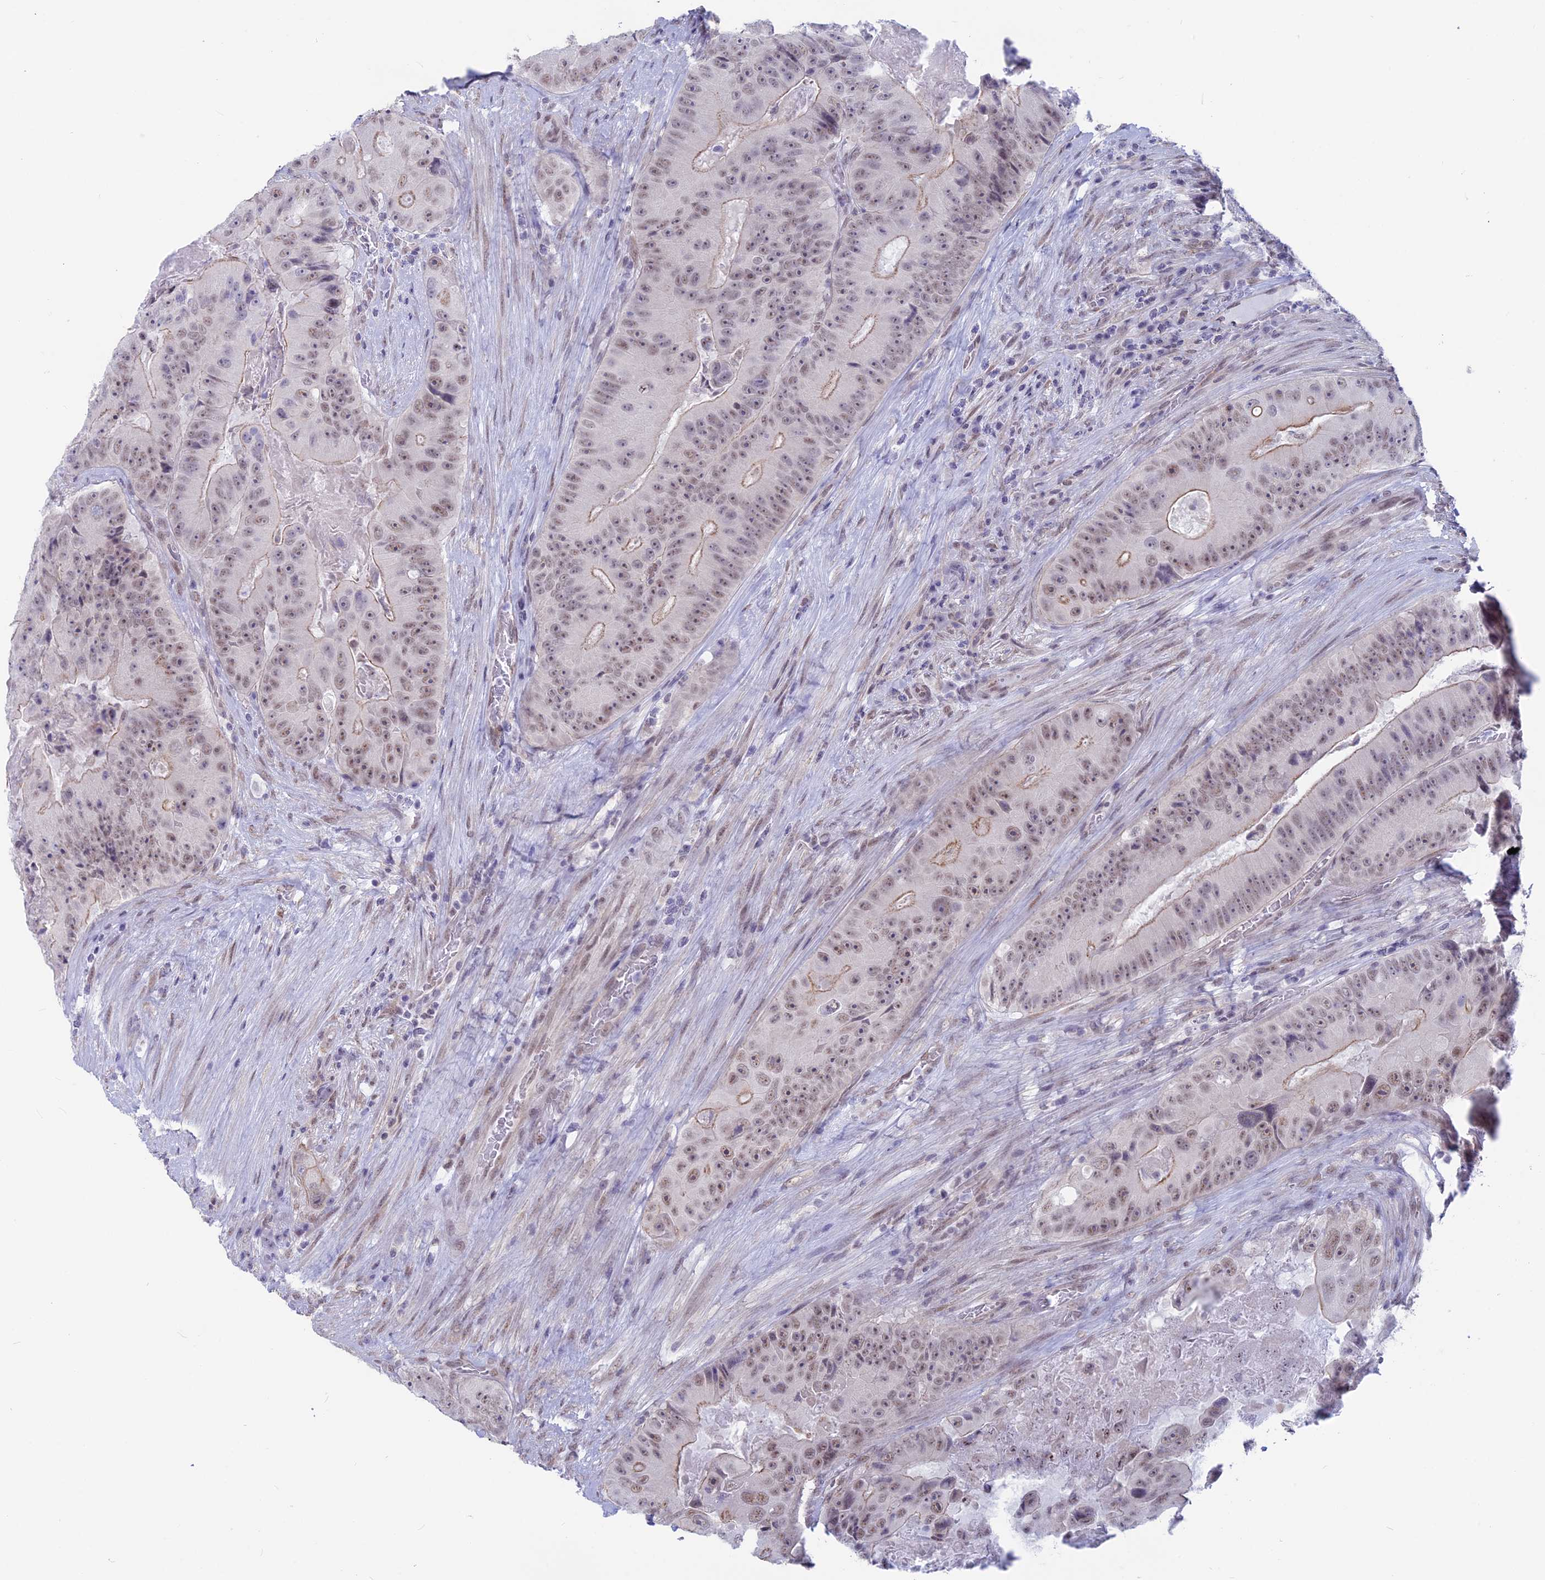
{"staining": {"intensity": "moderate", "quantity": "25%-75%", "location": "cytoplasmic/membranous,nuclear"}, "tissue": "colorectal cancer", "cell_type": "Tumor cells", "image_type": "cancer", "snomed": [{"axis": "morphology", "description": "Adenocarcinoma, NOS"}, {"axis": "topography", "description": "Colon"}], "caption": "Immunohistochemical staining of colorectal cancer shows moderate cytoplasmic/membranous and nuclear protein staining in about 25%-75% of tumor cells. The protein of interest is shown in brown color, while the nuclei are stained blue.", "gene": "SRSF5", "patient": {"sex": "female", "age": 86}}